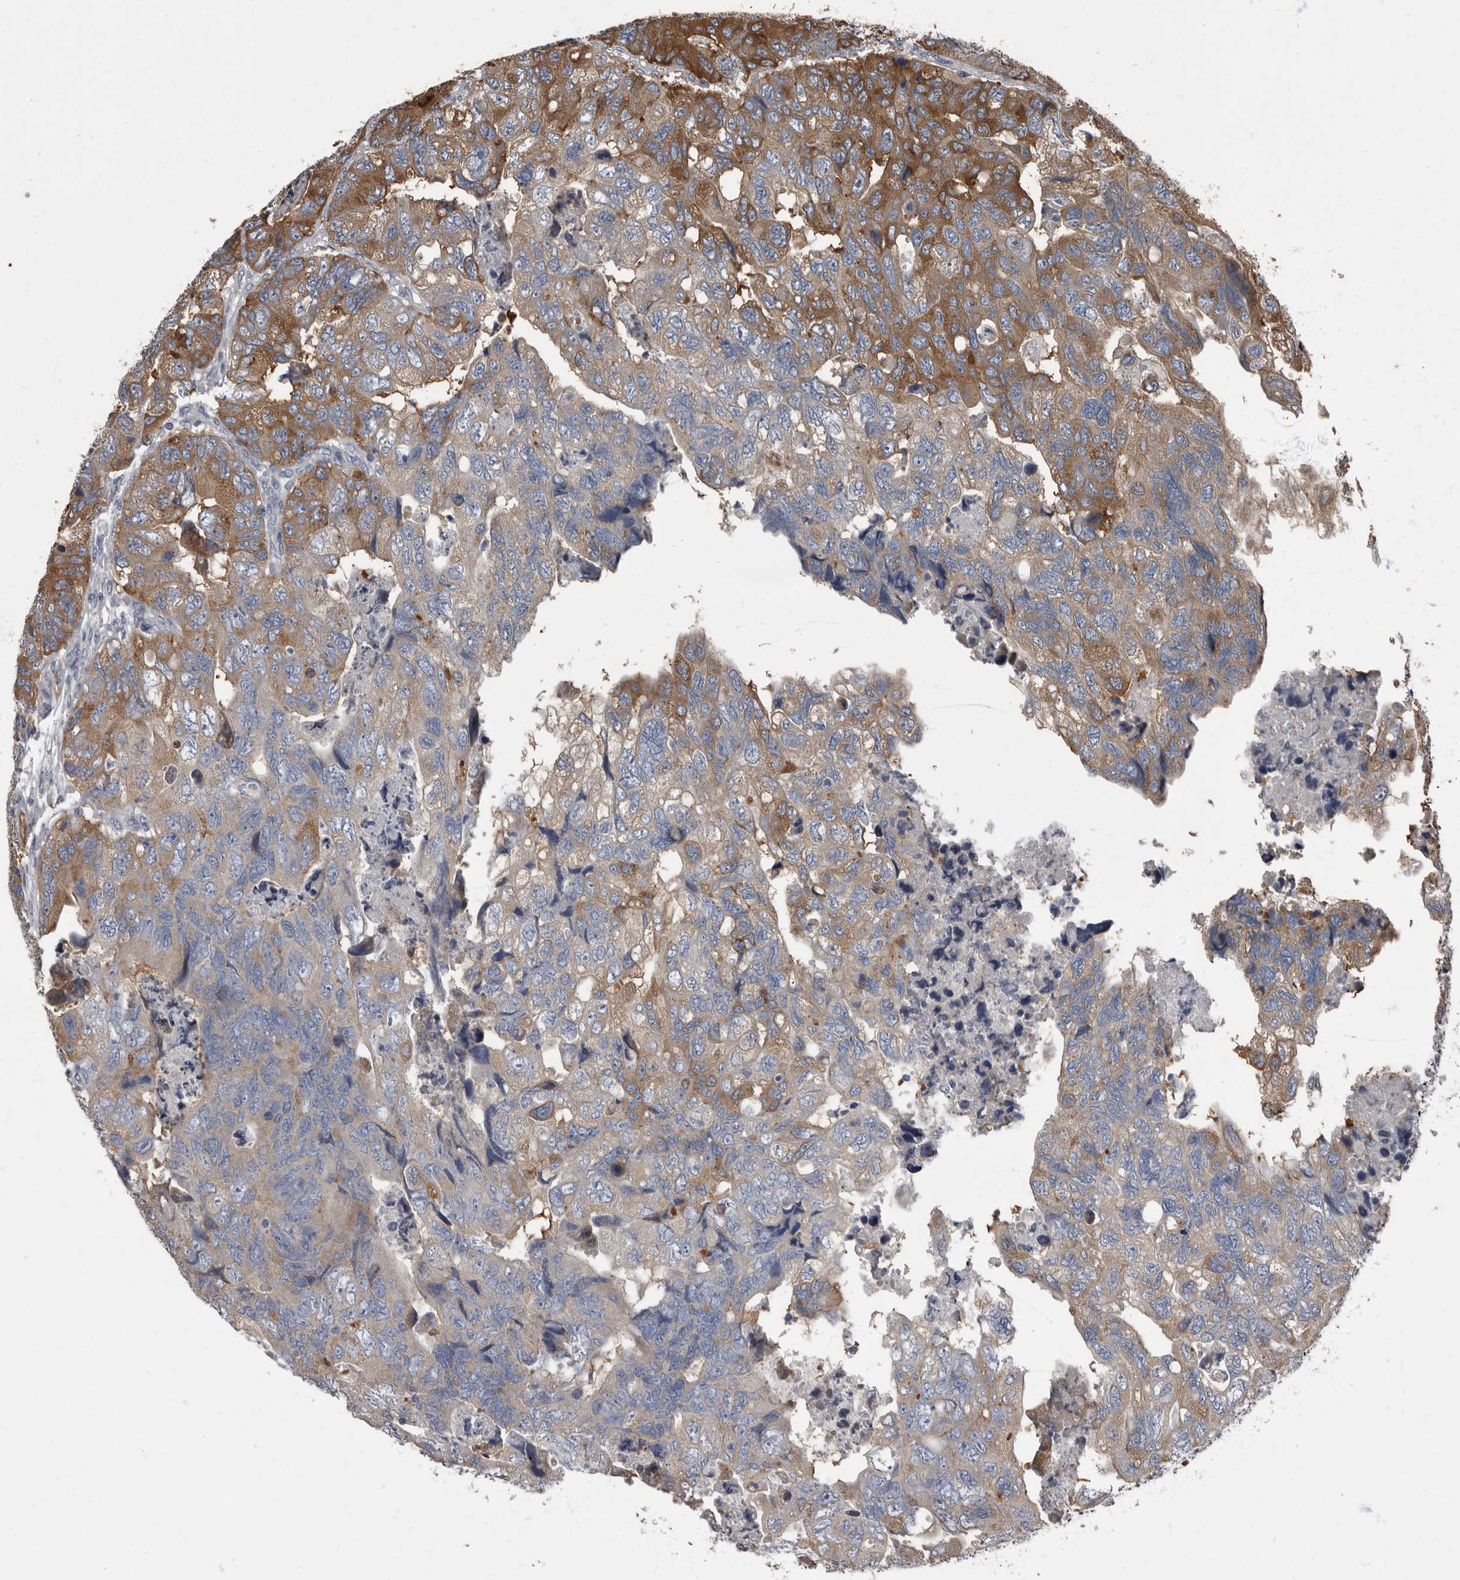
{"staining": {"intensity": "moderate", "quantity": "25%-75%", "location": "cytoplasmic/membranous"}, "tissue": "colorectal cancer", "cell_type": "Tumor cells", "image_type": "cancer", "snomed": [{"axis": "morphology", "description": "Adenocarcinoma, NOS"}, {"axis": "topography", "description": "Rectum"}], "caption": "A micrograph showing moderate cytoplasmic/membranous positivity in approximately 25%-75% of tumor cells in colorectal adenocarcinoma, as visualized by brown immunohistochemical staining.", "gene": "TPD52L1", "patient": {"sex": "male", "age": 63}}